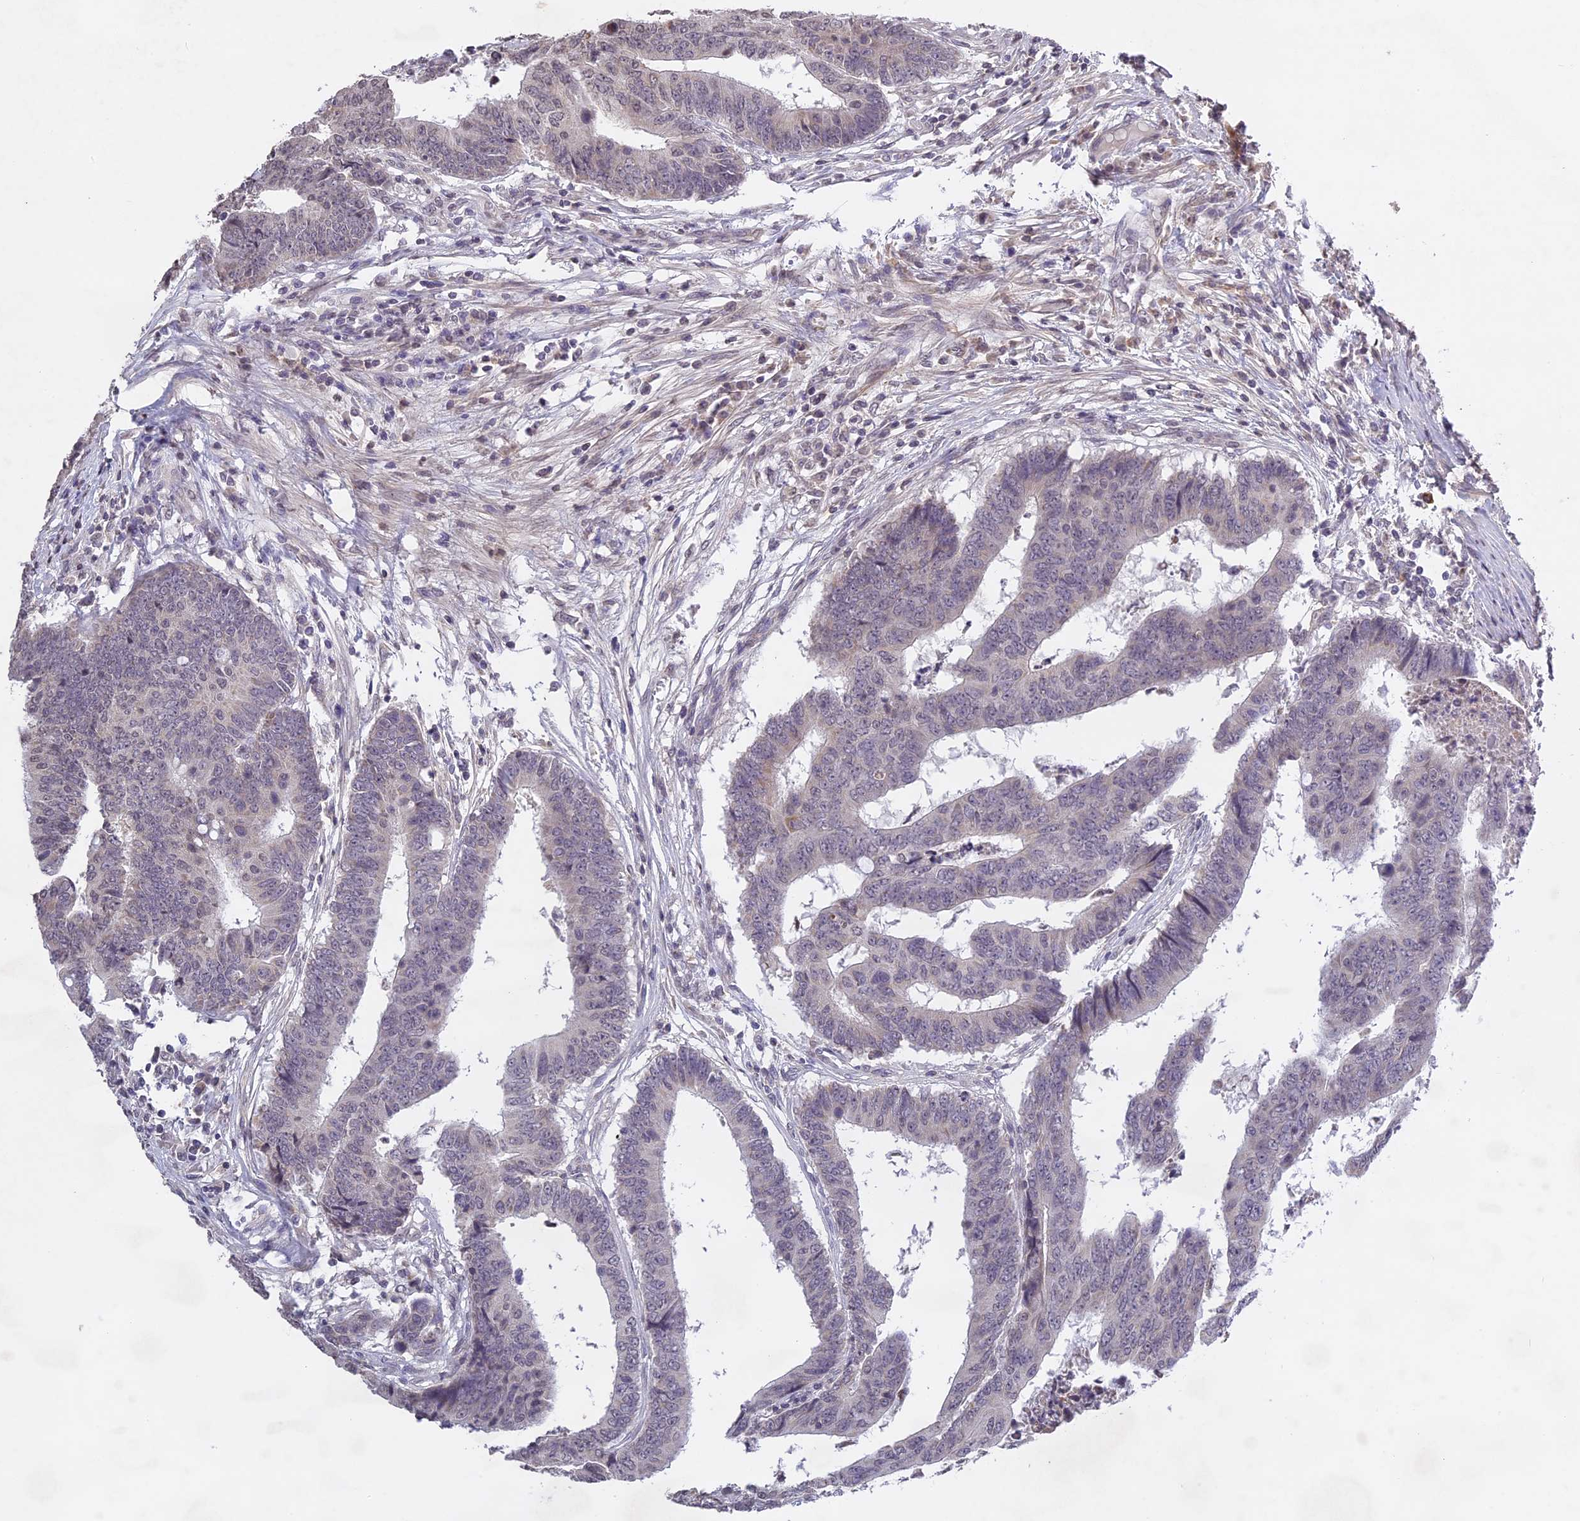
{"staining": {"intensity": "negative", "quantity": "none", "location": "none"}, "tissue": "colorectal cancer", "cell_type": "Tumor cells", "image_type": "cancer", "snomed": [{"axis": "morphology", "description": "Adenocarcinoma, NOS"}, {"axis": "topography", "description": "Rectum"}], "caption": "Adenocarcinoma (colorectal) was stained to show a protein in brown. There is no significant expression in tumor cells. (DAB (3,3'-diaminobenzidine) immunohistochemistry (IHC) with hematoxylin counter stain).", "gene": "ERG28", "patient": {"sex": "male", "age": 84}}